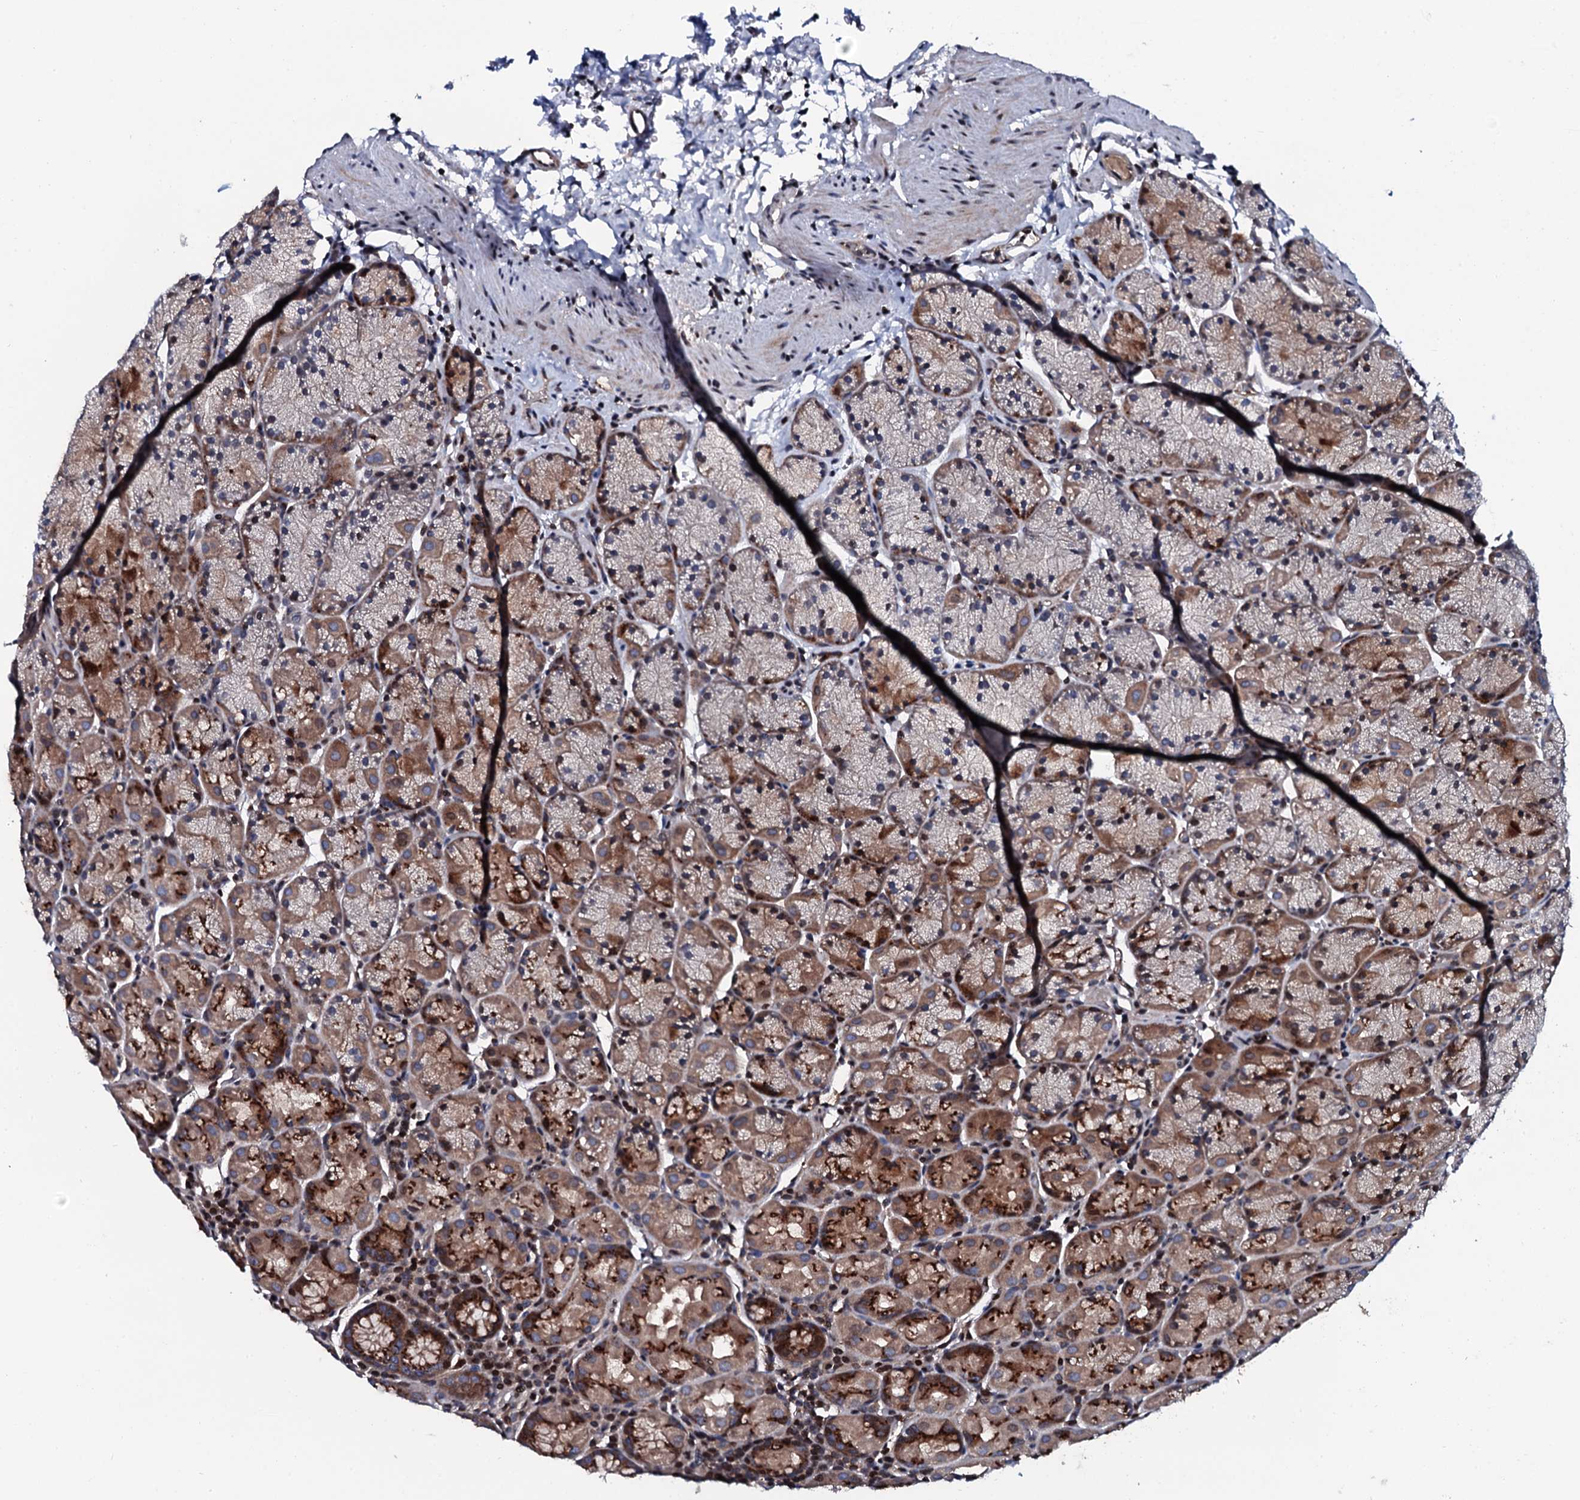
{"staining": {"intensity": "moderate", "quantity": "25%-75%", "location": "cytoplasmic/membranous"}, "tissue": "stomach", "cell_type": "Glandular cells", "image_type": "normal", "snomed": [{"axis": "morphology", "description": "Normal tissue, NOS"}, {"axis": "topography", "description": "Stomach, upper"}, {"axis": "topography", "description": "Stomach, lower"}], "caption": "Moderate cytoplasmic/membranous positivity is identified in about 25%-75% of glandular cells in unremarkable stomach. Using DAB (brown) and hematoxylin (blue) stains, captured at high magnification using brightfield microscopy.", "gene": "PLET1", "patient": {"sex": "male", "age": 80}}